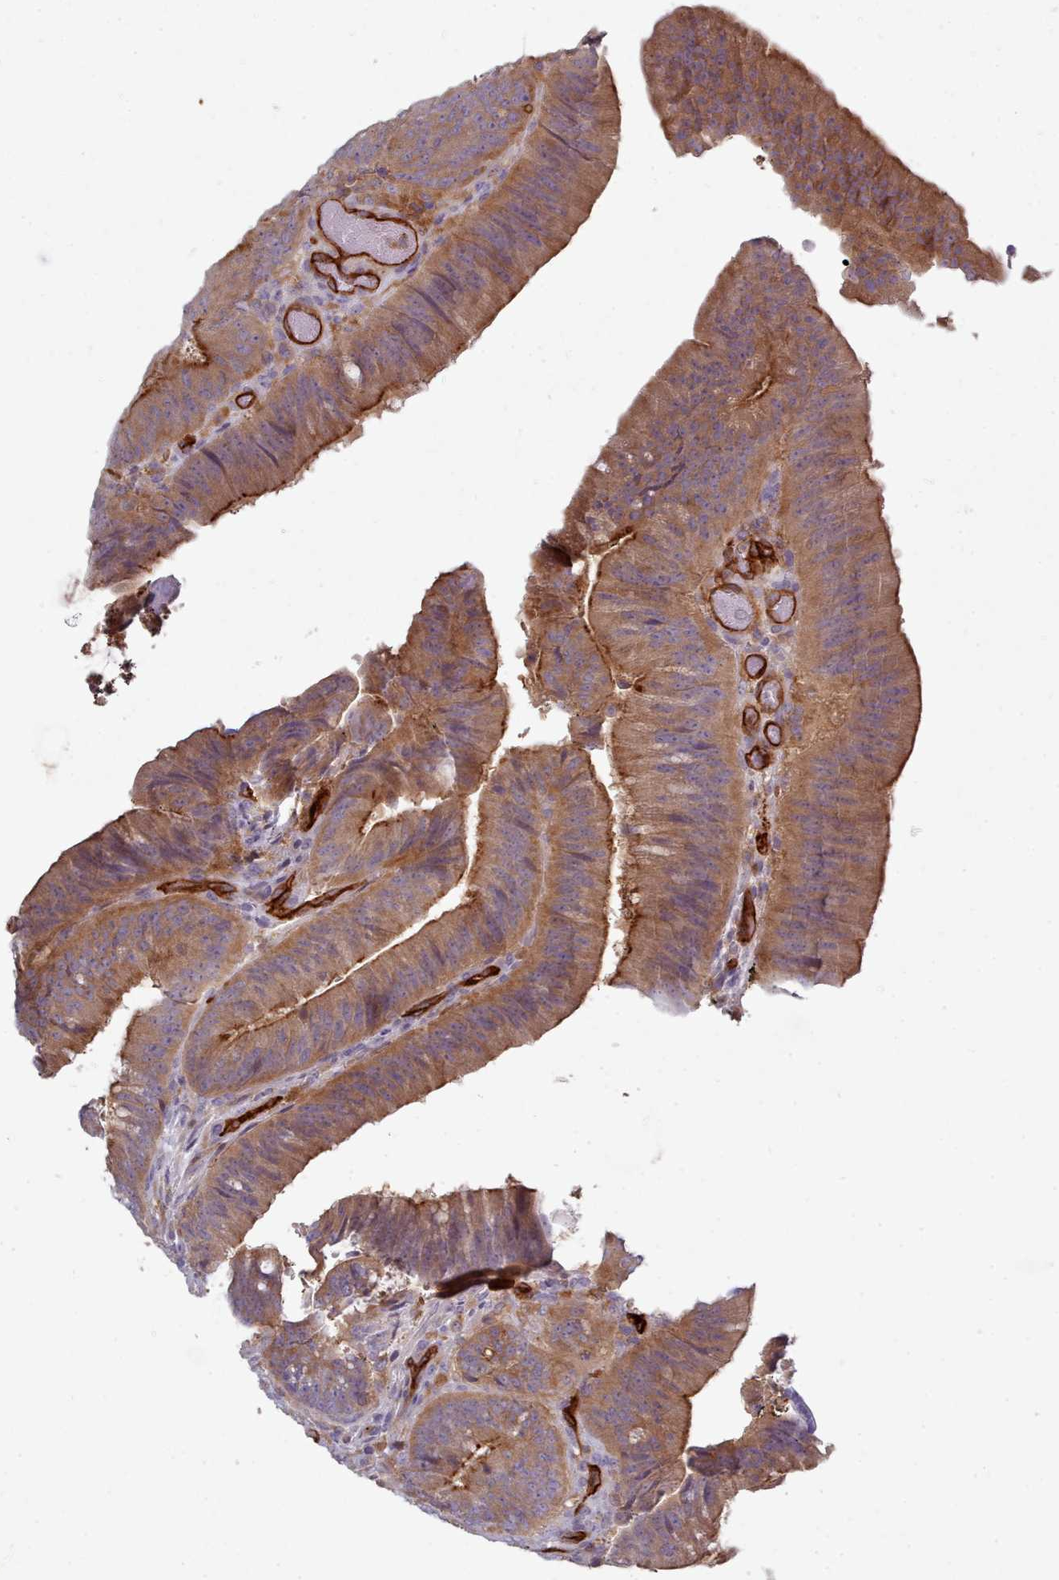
{"staining": {"intensity": "moderate", "quantity": ">75%", "location": "cytoplasmic/membranous"}, "tissue": "colorectal cancer", "cell_type": "Tumor cells", "image_type": "cancer", "snomed": [{"axis": "morphology", "description": "Adenocarcinoma, NOS"}, {"axis": "topography", "description": "Colon"}], "caption": "Adenocarcinoma (colorectal) was stained to show a protein in brown. There is medium levels of moderate cytoplasmic/membranous staining in approximately >75% of tumor cells.", "gene": "CD300LF", "patient": {"sex": "female", "age": 43}}